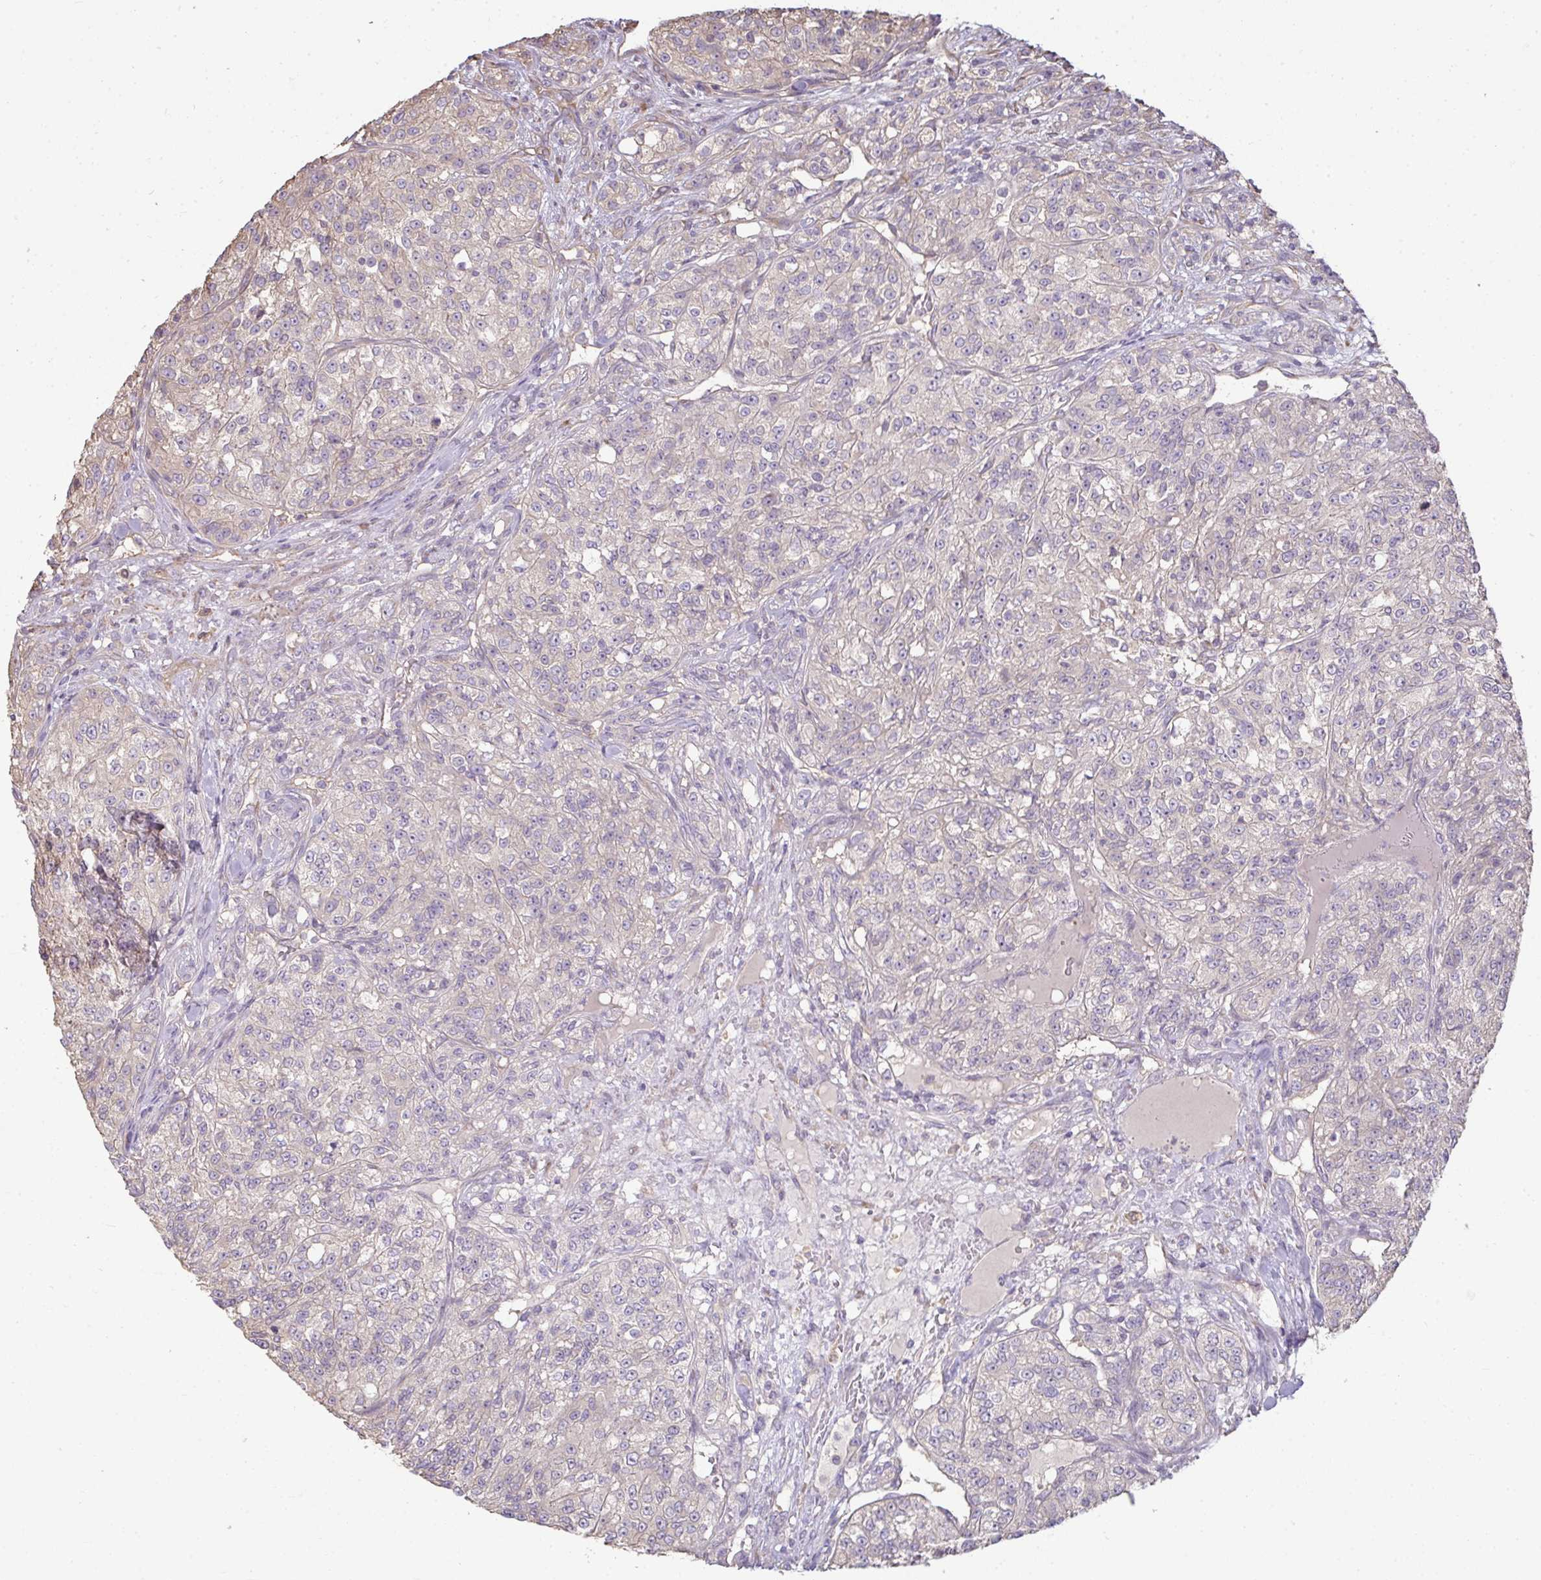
{"staining": {"intensity": "negative", "quantity": "none", "location": "none"}, "tissue": "renal cancer", "cell_type": "Tumor cells", "image_type": "cancer", "snomed": [{"axis": "morphology", "description": "Adenocarcinoma, NOS"}, {"axis": "topography", "description": "Kidney"}], "caption": "This image is of renal cancer stained with immunohistochemistry to label a protein in brown with the nuclei are counter-stained blue. There is no expression in tumor cells.", "gene": "BRINP3", "patient": {"sex": "female", "age": 63}}